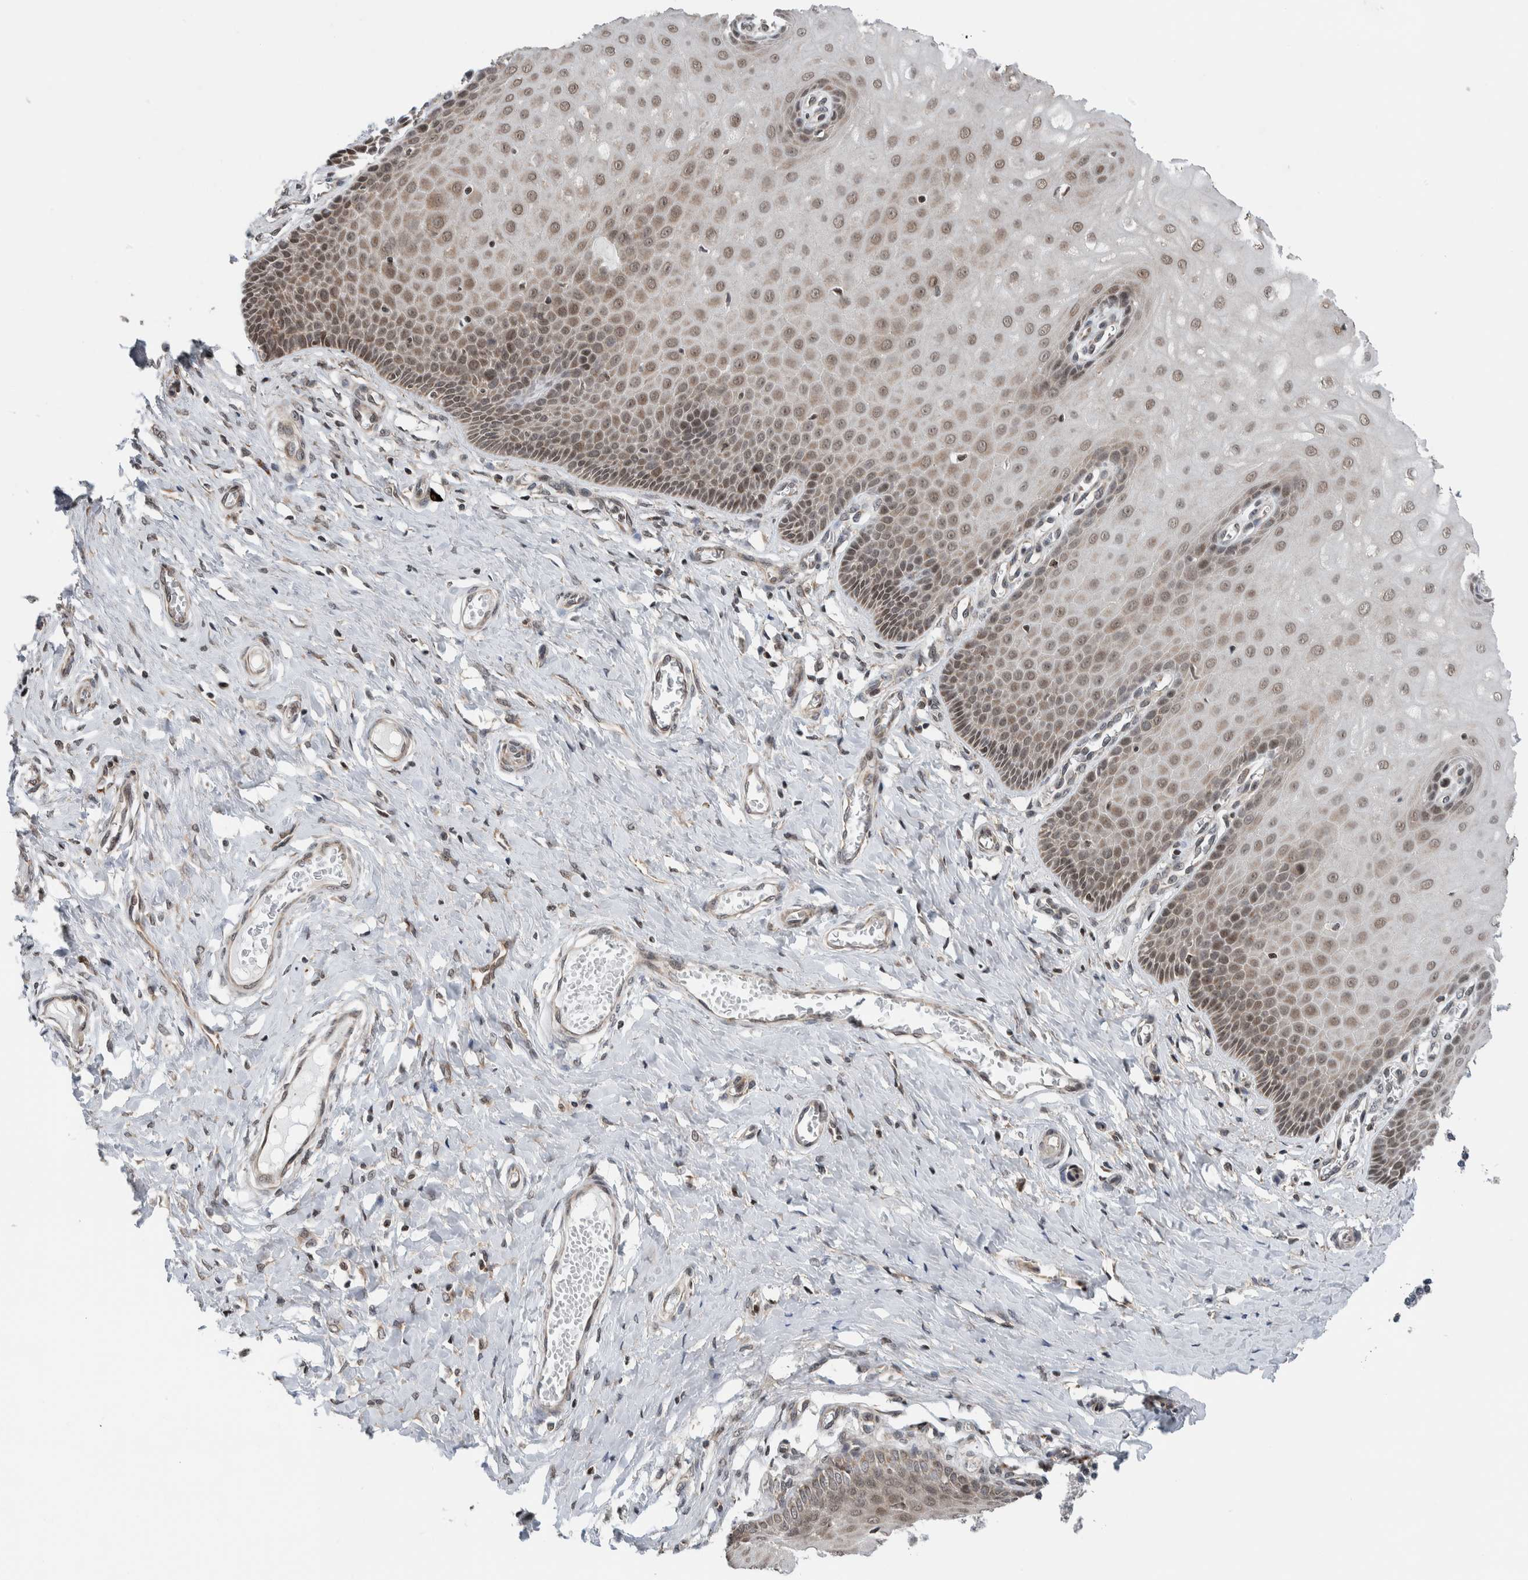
{"staining": {"intensity": "strong", "quantity": "25%-75%", "location": "nuclear"}, "tissue": "cervix", "cell_type": "Squamous epithelial cells", "image_type": "normal", "snomed": [{"axis": "morphology", "description": "Normal tissue, NOS"}, {"axis": "topography", "description": "Cervix"}], "caption": "Human cervix stained with a brown dye reveals strong nuclear positive positivity in approximately 25%-75% of squamous epithelial cells.", "gene": "NPLOC4", "patient": {"sex": "female", "age": 55}}